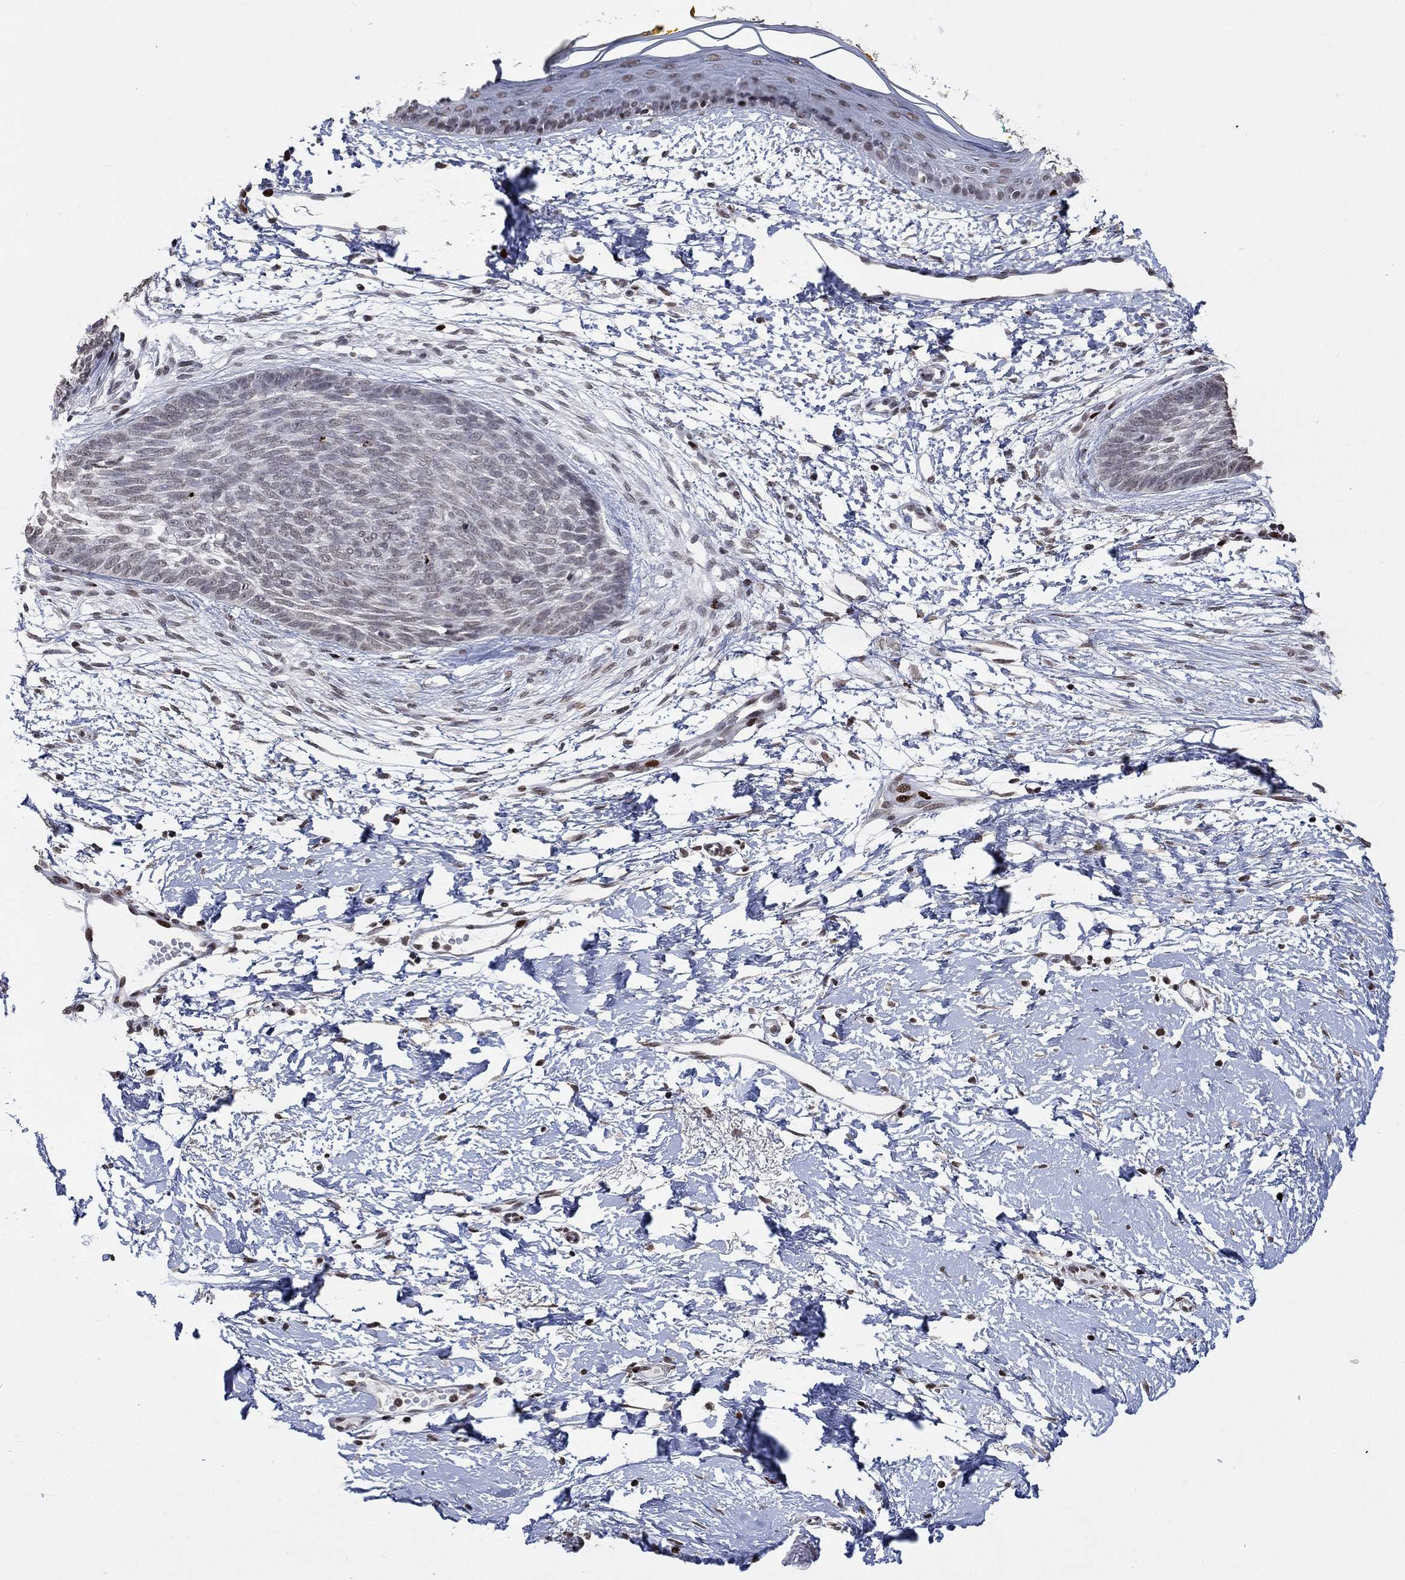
{"staining": {"intensity": "negative", "quantity": "none", "location": "none"}, "tissue": "skin cancer", "cell_type": "Tumor cells", "image_type": "cancer", "snomed": [{"axis": "morphology", "description": "Normal tissue, NOS"}, {"axis": "morphology", "description": "Basal cell carcinoma"}, {"axis": "topography", "description": "Skin"}], "caption": "Immunohistochemical staining of human skin cancer (basal cell carcinoma) exhibits no significant expression in tumor cells.", "gene": "SRSF3", "patient": {"sex": "male", "age": 84}}